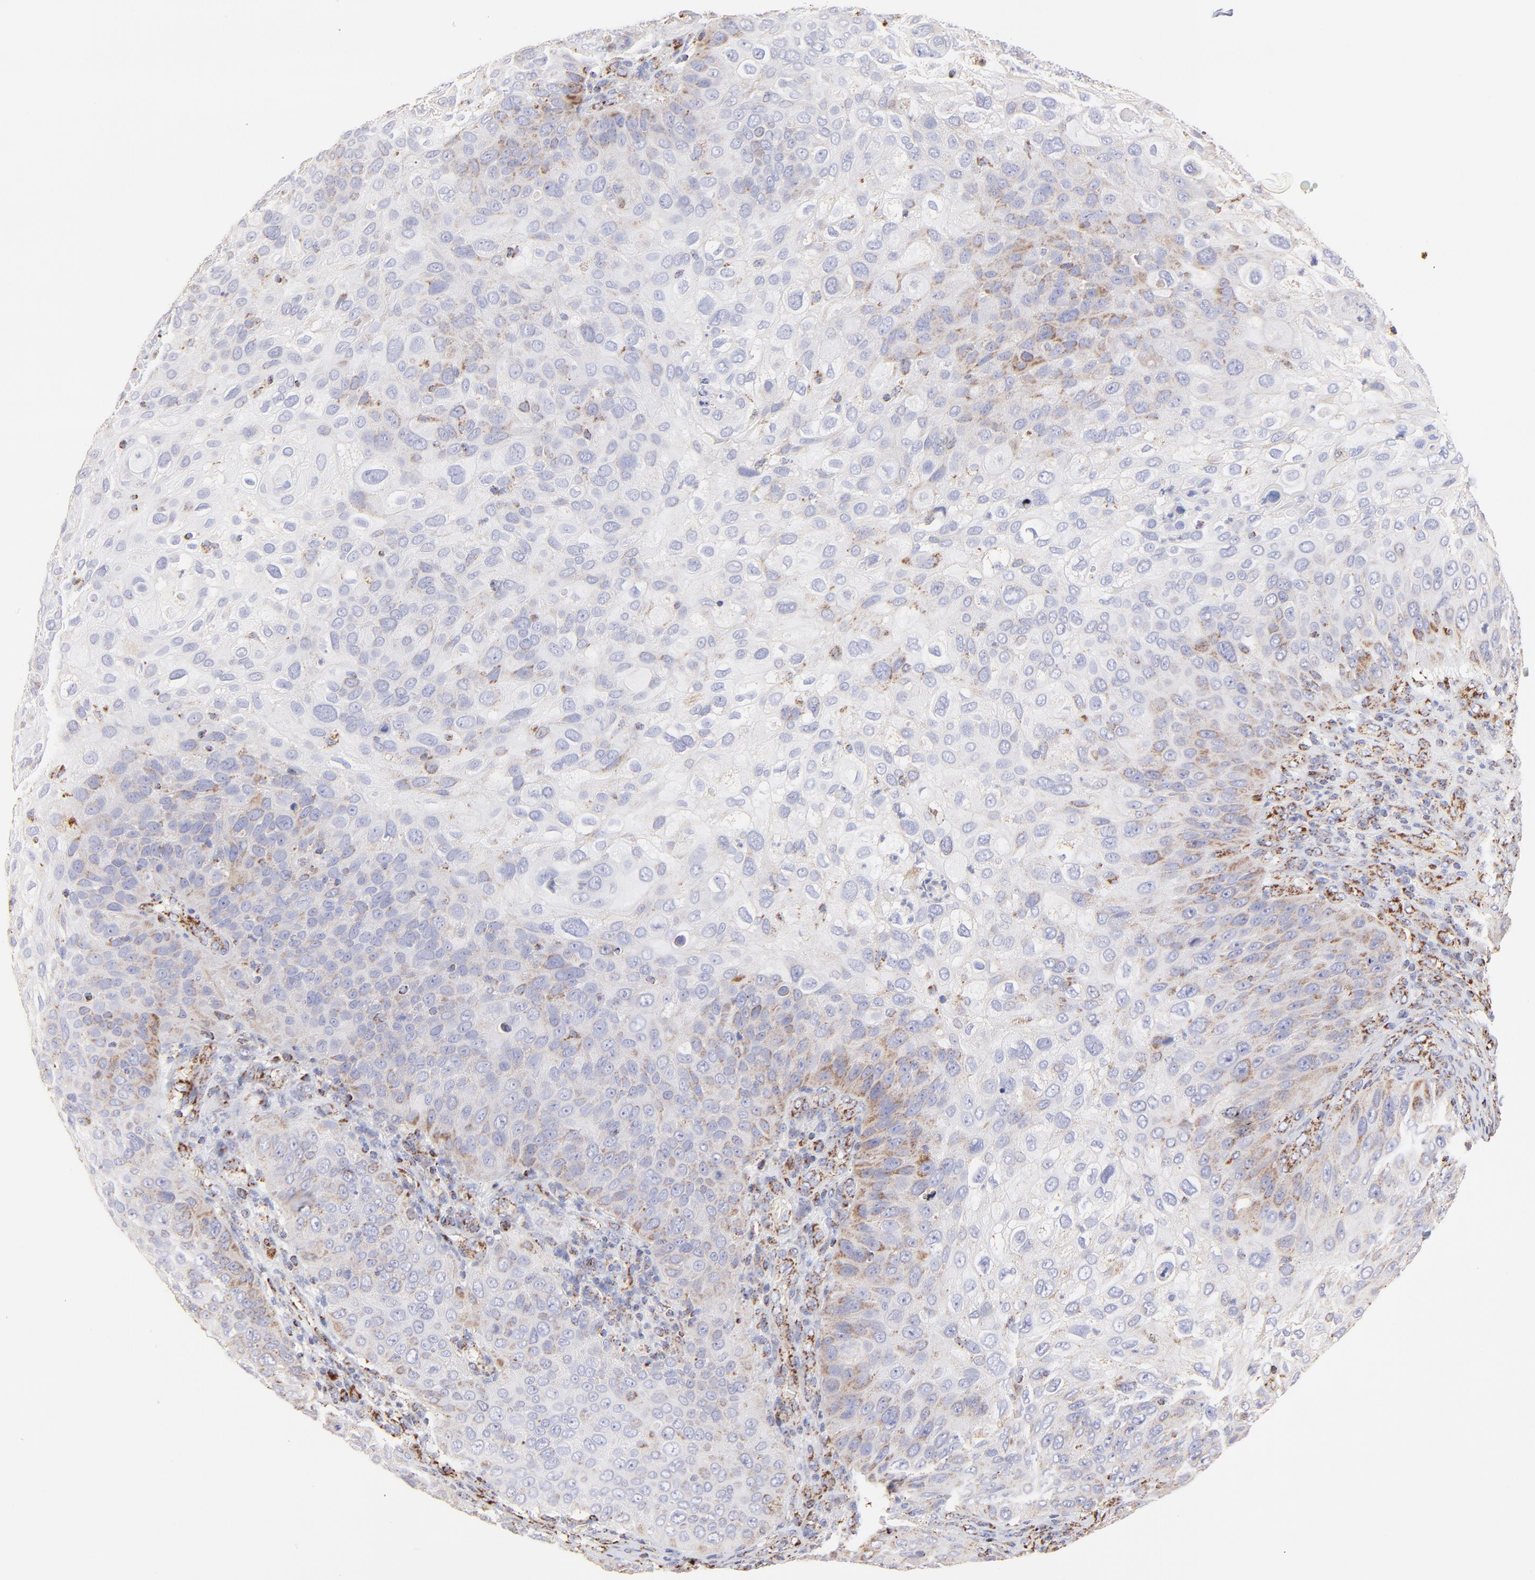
{"staining": {"intensity": "weak", "quantity": "<25%", "location": "cytoplasmic/membranous"}, "tissue": "skin cancer", "cell_type": "Tumor cells", "image_type": "cancer", "snomed": [{"axis": "morphology", "description": "Squamous cell carcinoma, NOS"}, {"axis": "topography", "description": "Skin"}], "caption": "This photomicrograph is of skin cancer (squamous cell carcinoma) stained with IHC to label a protein in brown with the nuclei are counter-stained blue. There is no positivity in tumor cells.", "gene": "ECH1", "patient": {"sex": "male", "age": 87}}